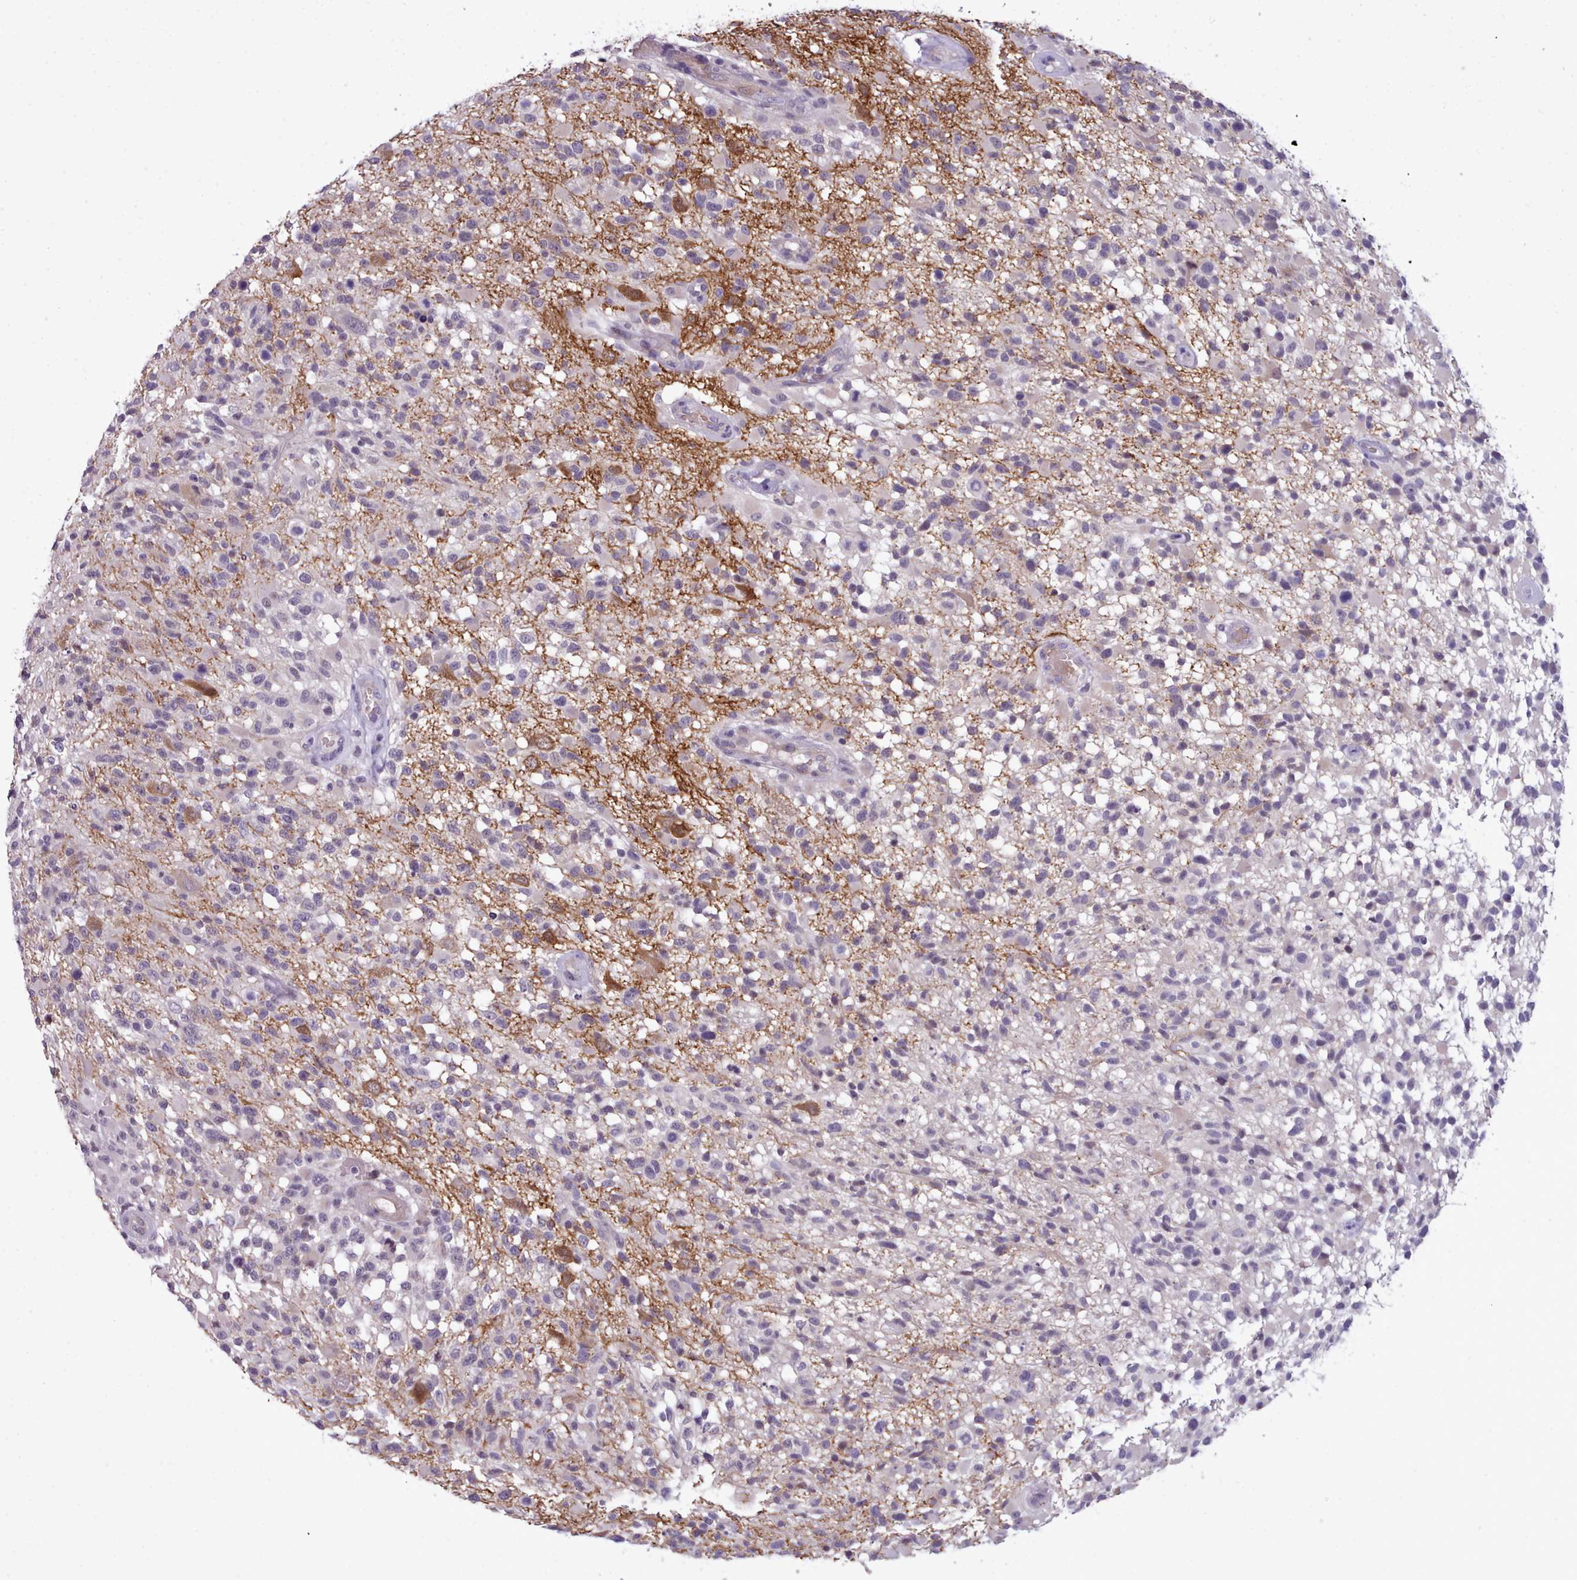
{"staining": {"intensity": "negative", "quantity": "none", "location": "none"}, "tissue": "glioma", "cell_type": "Tumor cells", "image_type": "cancer", "snomed": [{"axis": "morphology", "description": "Glioma, malignant, High grade"}, {"axis": "morphology", "description": "Glioblastoma, NOS"}, {"axis": "topography", "description": "Brain"}], "caption": "Glioblastoma was stained to show a protein in brown. There is no significant expression in tumor cells.", "gene": "KCTD16", "patient": {"sex": "male", "age": 60}}